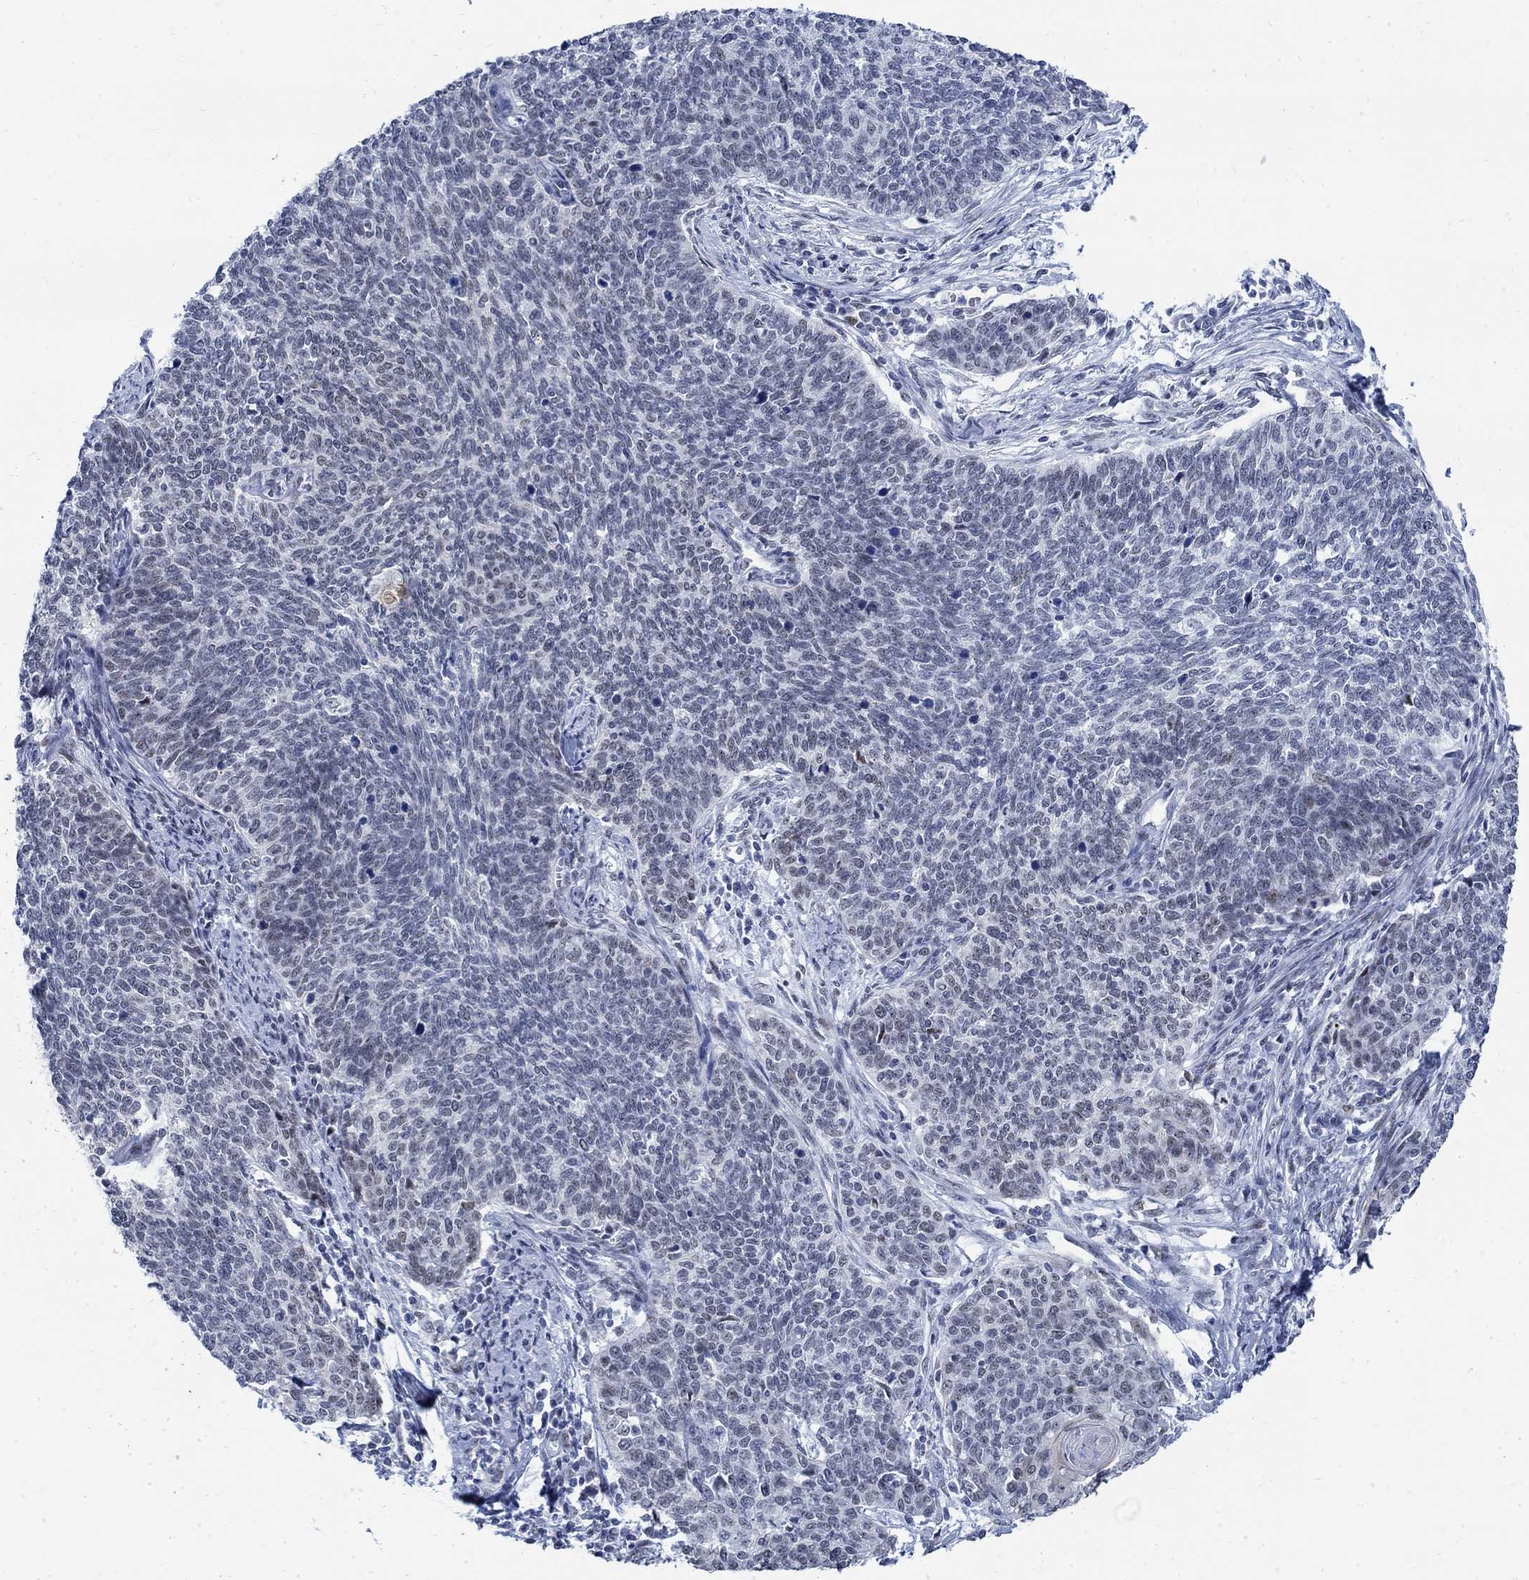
{"staining": {"intensity": "weak", "quantity": "<25%", "location": "nuclear"}, "tissue": "cervical cancer", "cell_type": "Tumor cells", "image_type": "cancer", "snomed": [{"axis": "morphology", "description": "Squamous cell carcinoma, NOS"}, {"axis": "topography", "description": "Cervix"}], "caption": "Immunohistochemical staining of human squamous cell carcinoma (cervical) reveals no significant expression in tumor cells. (DAB immunohistochemistry with hematoxylin counter stain).", "gene": "DLK1", "patient": {"sex": "female", "age": 39}}